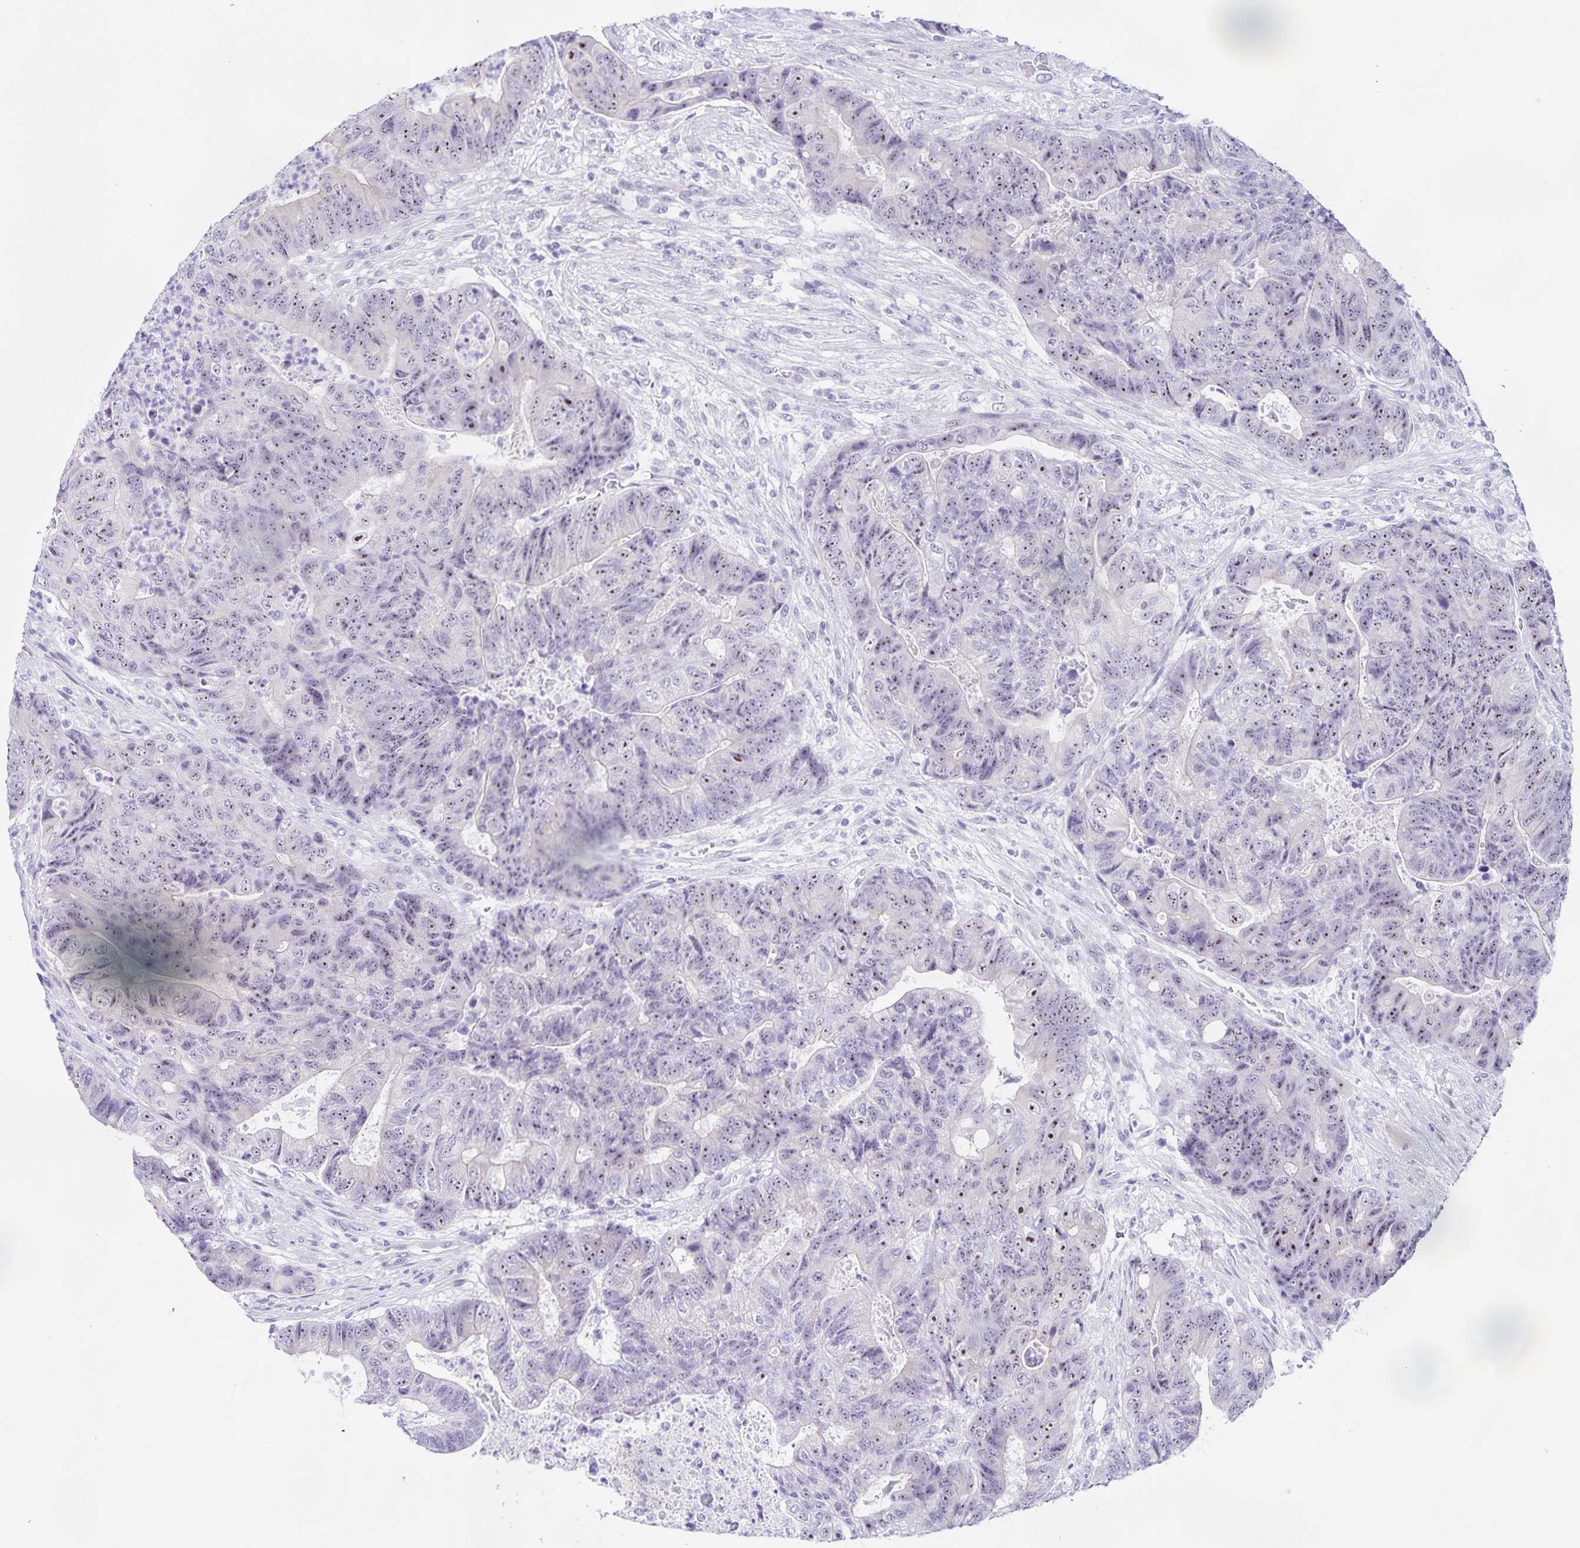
{"staining": {"intensity": "moderate", "quantity": "25%-75%", "location": "nuclear"}, "tissue": "colorectal cancer", "cell_type": "Tumor cells", "image_type": "cancer", "snomed": [{"axis": "morphology", "description": "Normal tissue, NOS"}, {"axis": "morphology", "description": "Adenocarcinoma, NOS"}, {"axis": "topography", "description": "Colon"}], "caption": "Colorectal adenocarcinoma stained with a protein marker exhibits moderate staining in tumor cells.", "gene": "FAM170A", "patient": {"sex": "female", "age": 48}}